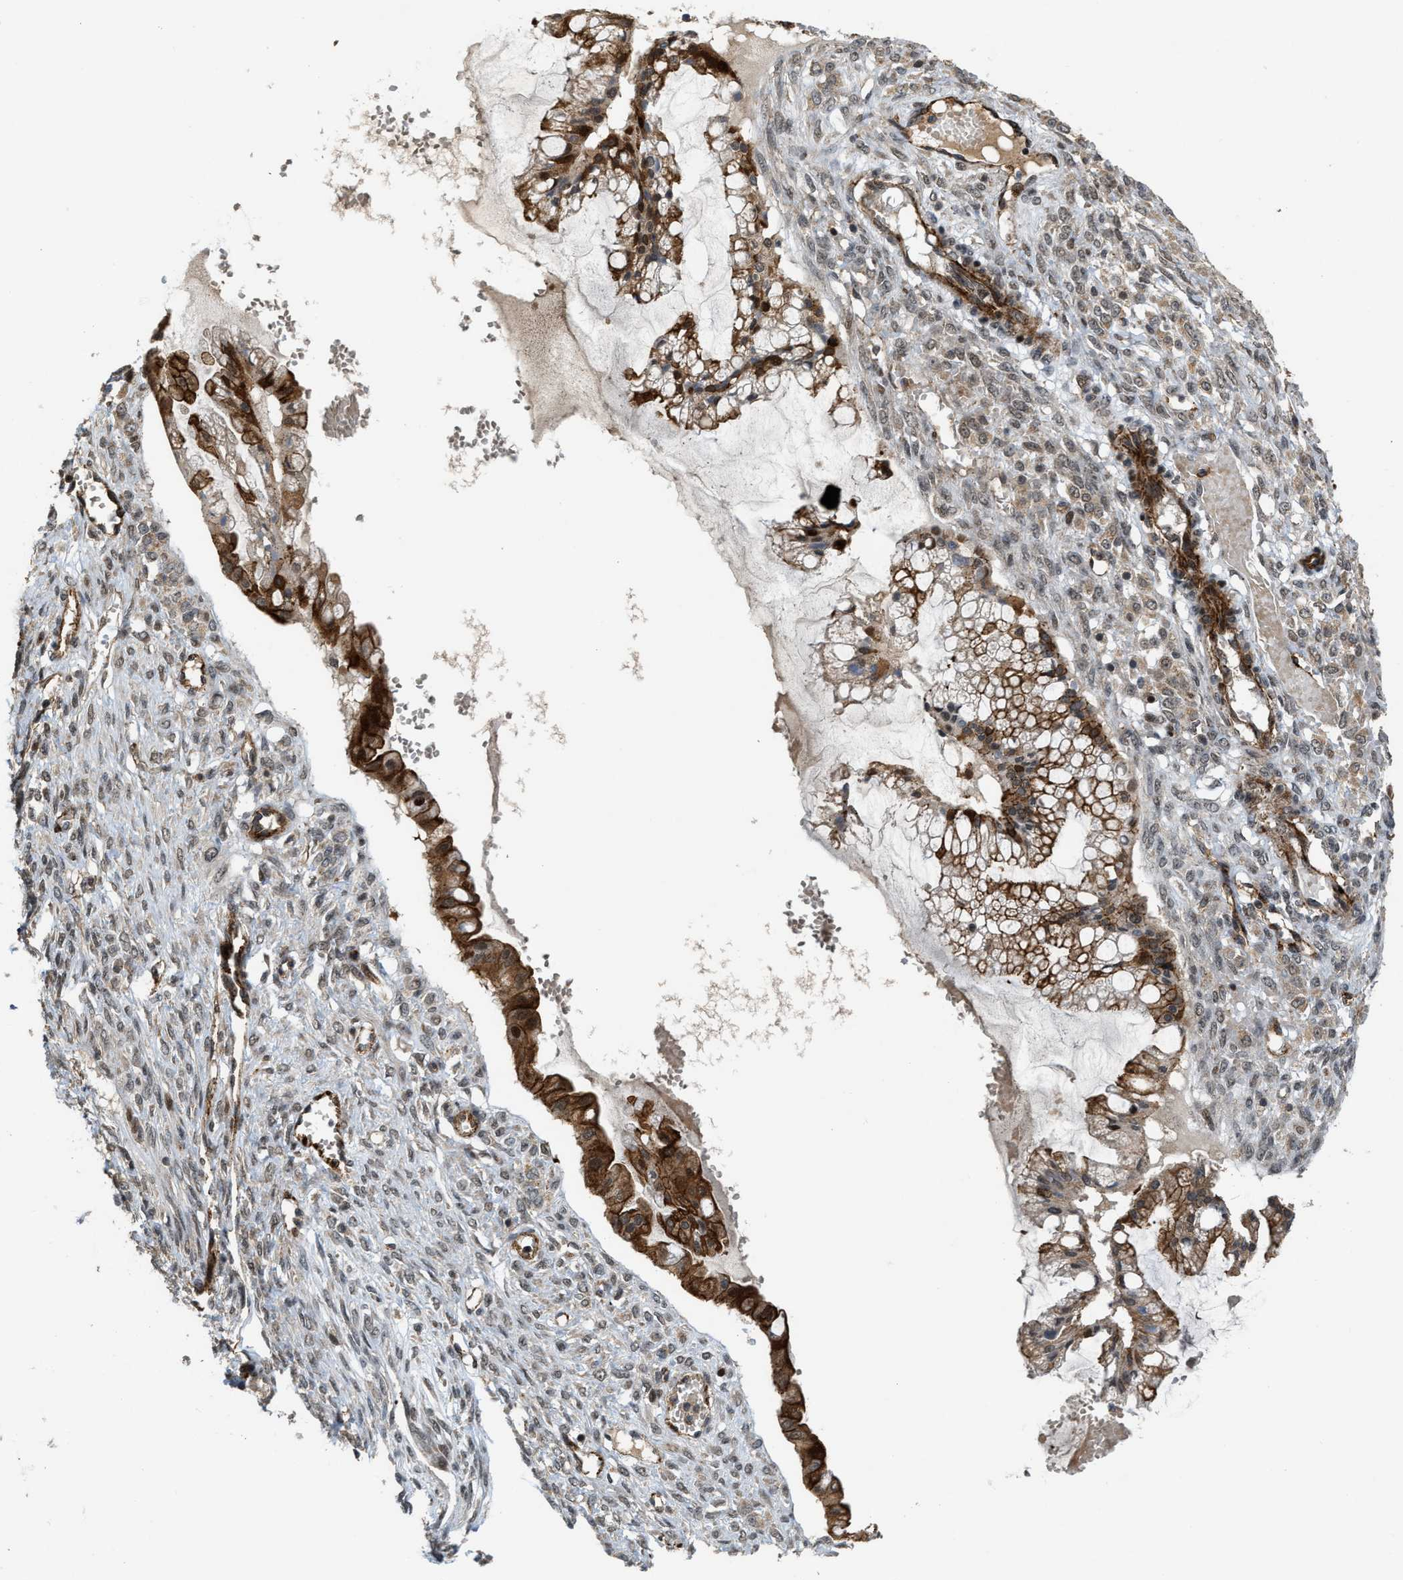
{"staining": {"intensity": "strong", "quantity": ">75%", "location": "cytoplasmic/membranous"}, "tissue": "ovarian cancer", "cell_type": "Tumor cells", "image_type": "cancer", "snomed": [{"axis": "morphology", "description": "Cystadenocarcinoma, mucinous, NOS"}, {"axis": "topography", "description": "Ovary"}], "caption": "This micrograph demonstrates mucinous cystadenocarcinoma (ovarian) stained with immunohistochemistry (IHC) to label a protein in brown. The cytoplasmic/membranous of tumor cells show strong positivity for the protein. Nuclei are counter-stained blue.", "gene": "DPF2", "patient": {"sex": "female", "age": 73}}